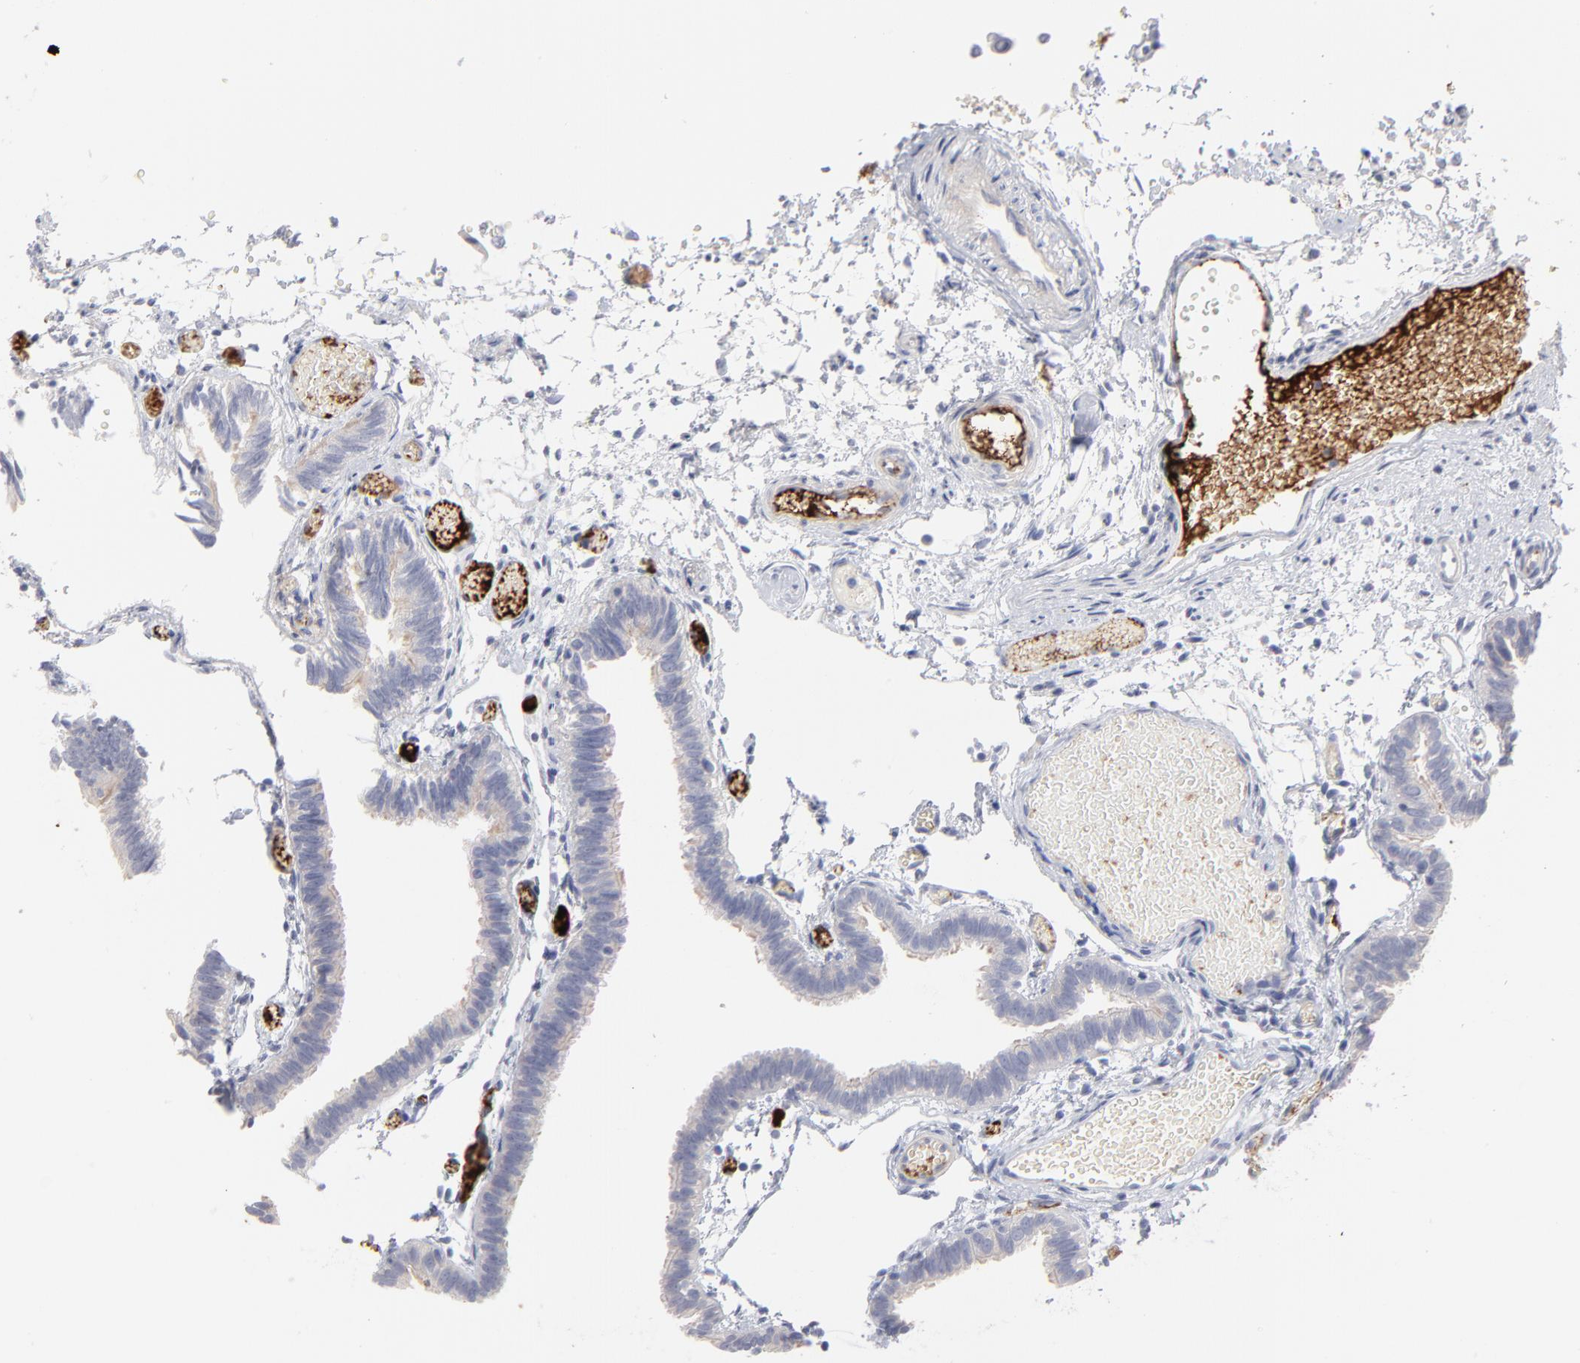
{"staining": {"intensity": "negative", "quantity": "none", "location": "none"}, "tissue": "fallopian tube", "cell_type": "Glandular cells", "image_type": "normal", "snomed": [{"axis": "morphology", "description": "Normal tissue, NOS"}, {"axis": "topography", "description": "Fallopian tube"}], "caption": "Immunohistochemistry of normal human fallopian tube shows no positivity in glandular cells. (DAB (3,3'-diaminobenzidine) IHC with hematoxylin counter stain).", "gene": "CCR3", "patient": {"sex": "female", "age": 29}}